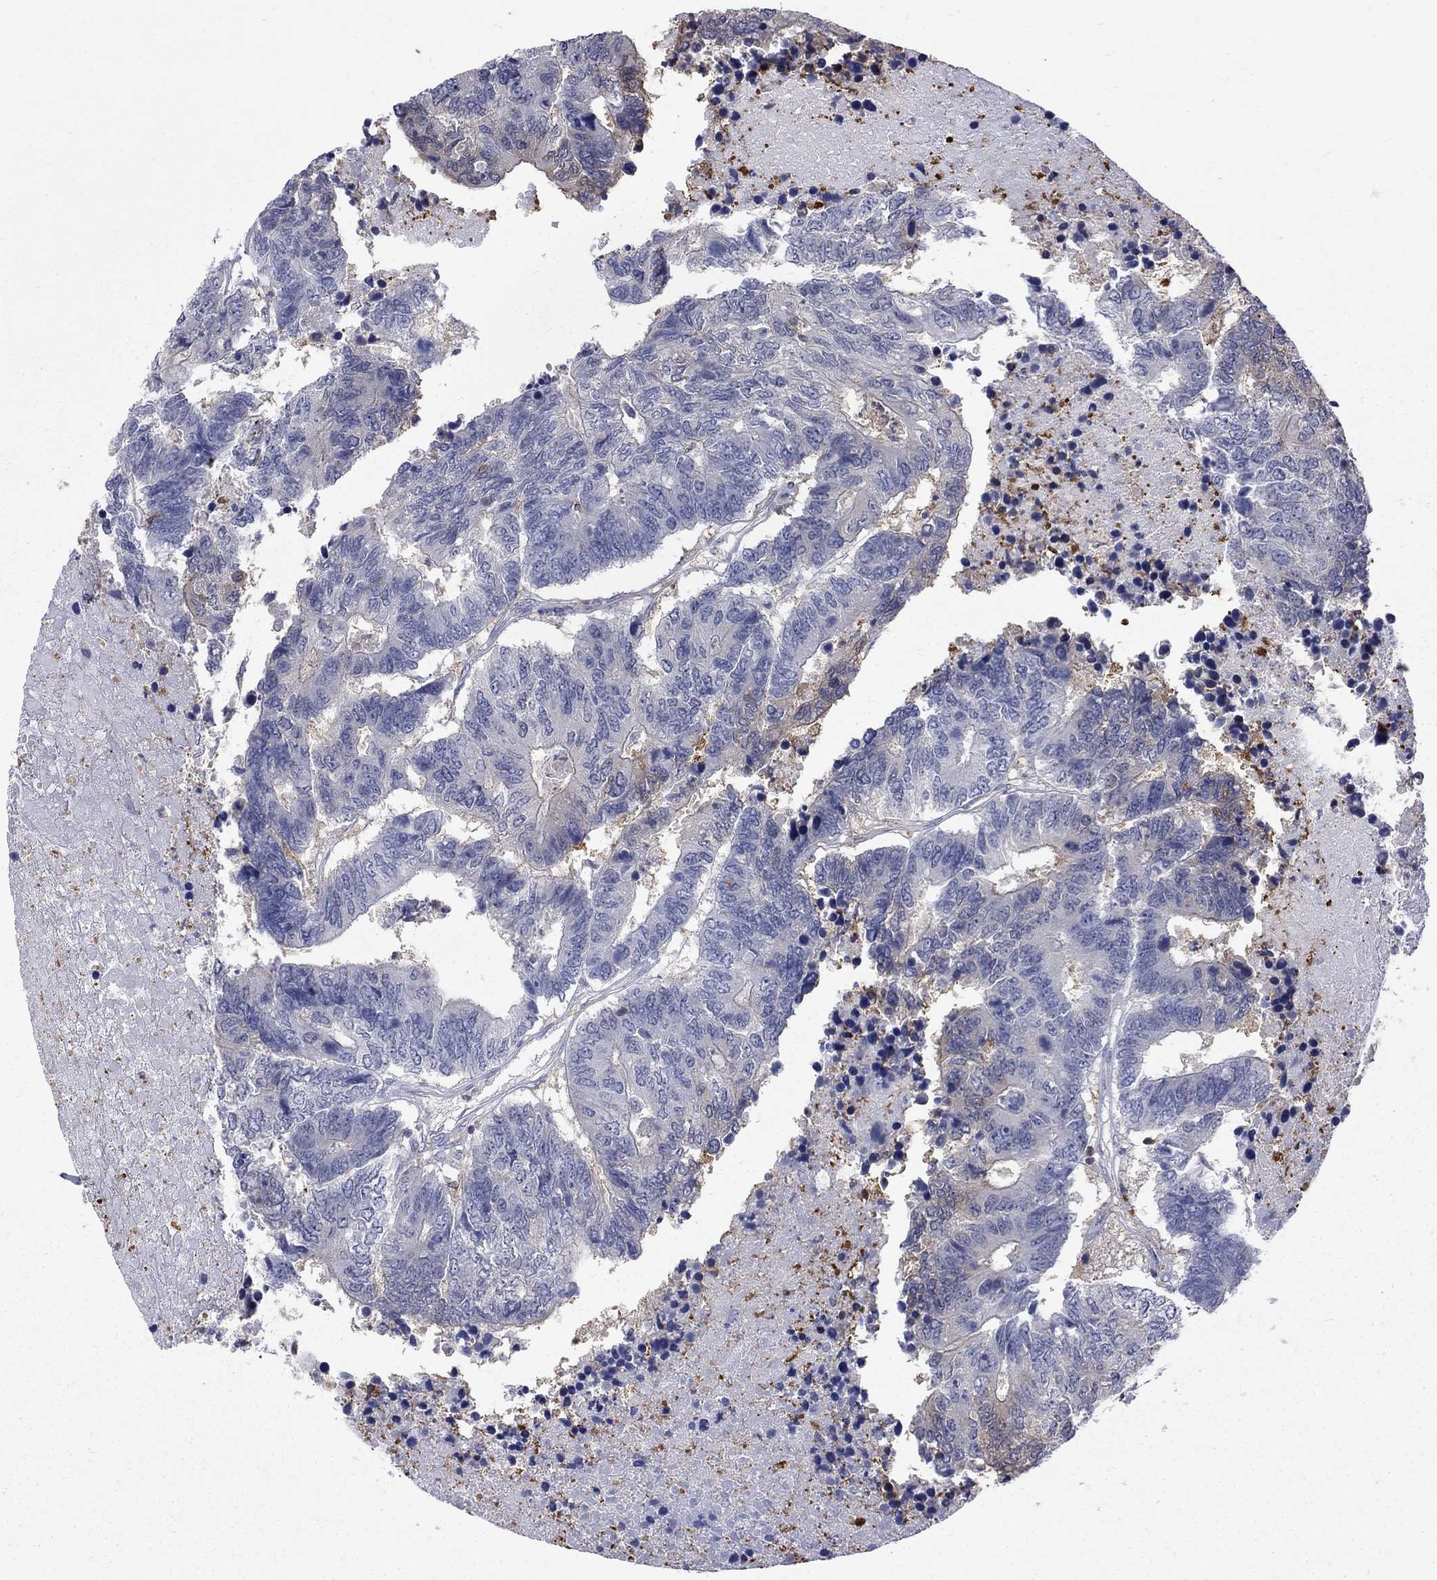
{"staining": {"intensity": "negative", "quantity": "none", "location": "none"}, "tissue": "colorectal cancer", "cell_type": "Tumor cells", "image_type": "cancer", "snomed": [{"axis": "morphology", "description": "Adenocarcinoma, NOS"}, {"axis": "topography", "description": "Colon"}], "caption": "Tumor cells show no significant expression in colorectal cancer.", "gene": "HKDC1", "patient": {"sex": "female", "age": 48}}